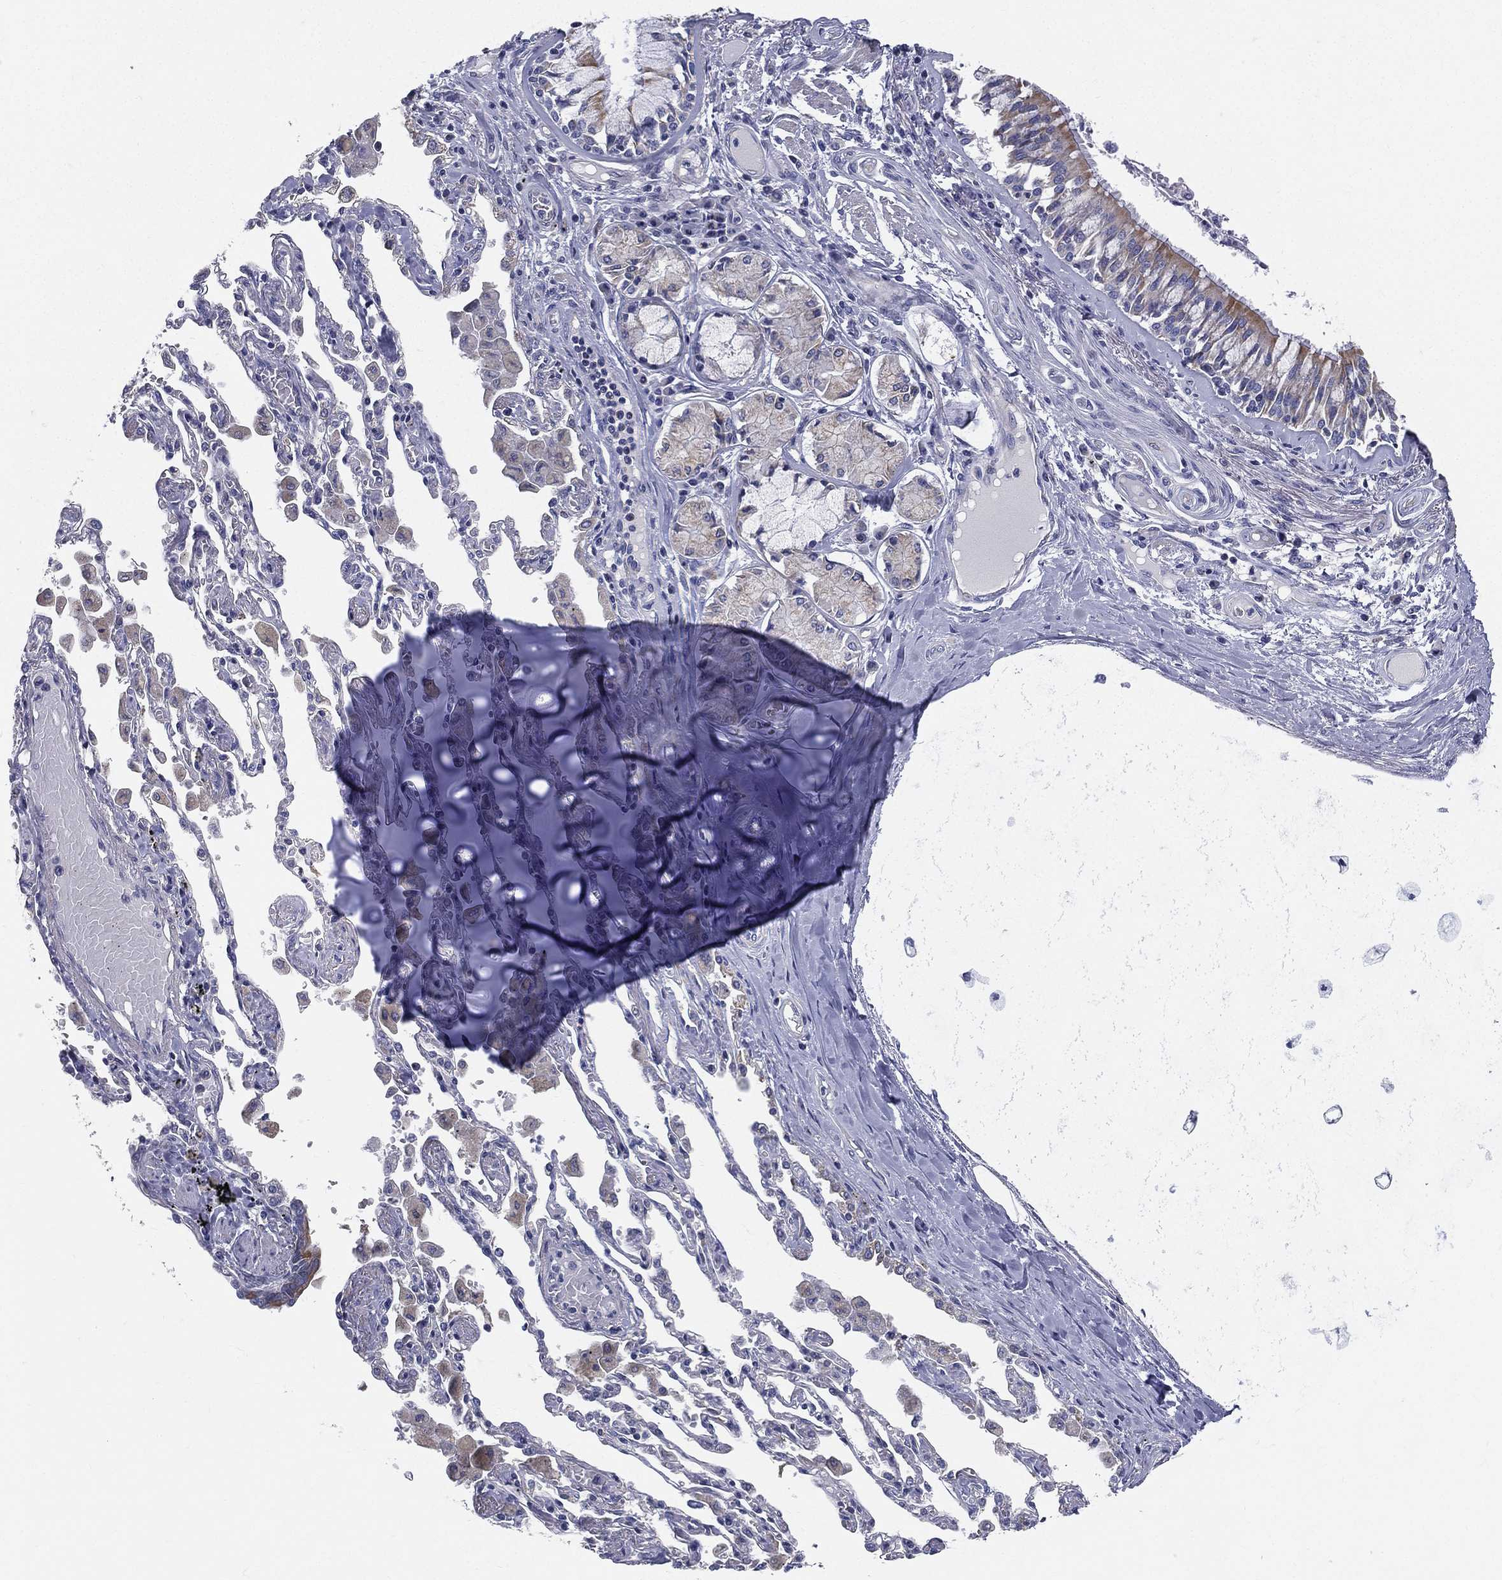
{"staining": {"intensity": "strong", "quantity": "25%-75%", "location": "cytoplasmic/membranous"}, "tissue": "bronchus", "cell_type": "Respiratory epithelial cells", "image_type": "normal", "snomed": [{"axis": "morphology", "description": "Normal tissue, NOS"}, {"axis": "morphology", "description": "Squamous cell carcinoma, NOS"}, {"axis": "topography", "description": "Cartilage tissue"}, {"axis": "topography", "description": "Bronchus"}, {"axis": "topography", "description": "Lung"}], "caption": "This photomicrograph reveals unremarkable bronchus stained with immunohistochemistry (IHC) to label a protein in brown. The cytoplasmic/membranous of respiratory epithelial cells show strong positivity for the protein. Nuclei are counter-stained blue.", "gene": "PWWP3A", "patient": {"sex": "female", "age": 49}}